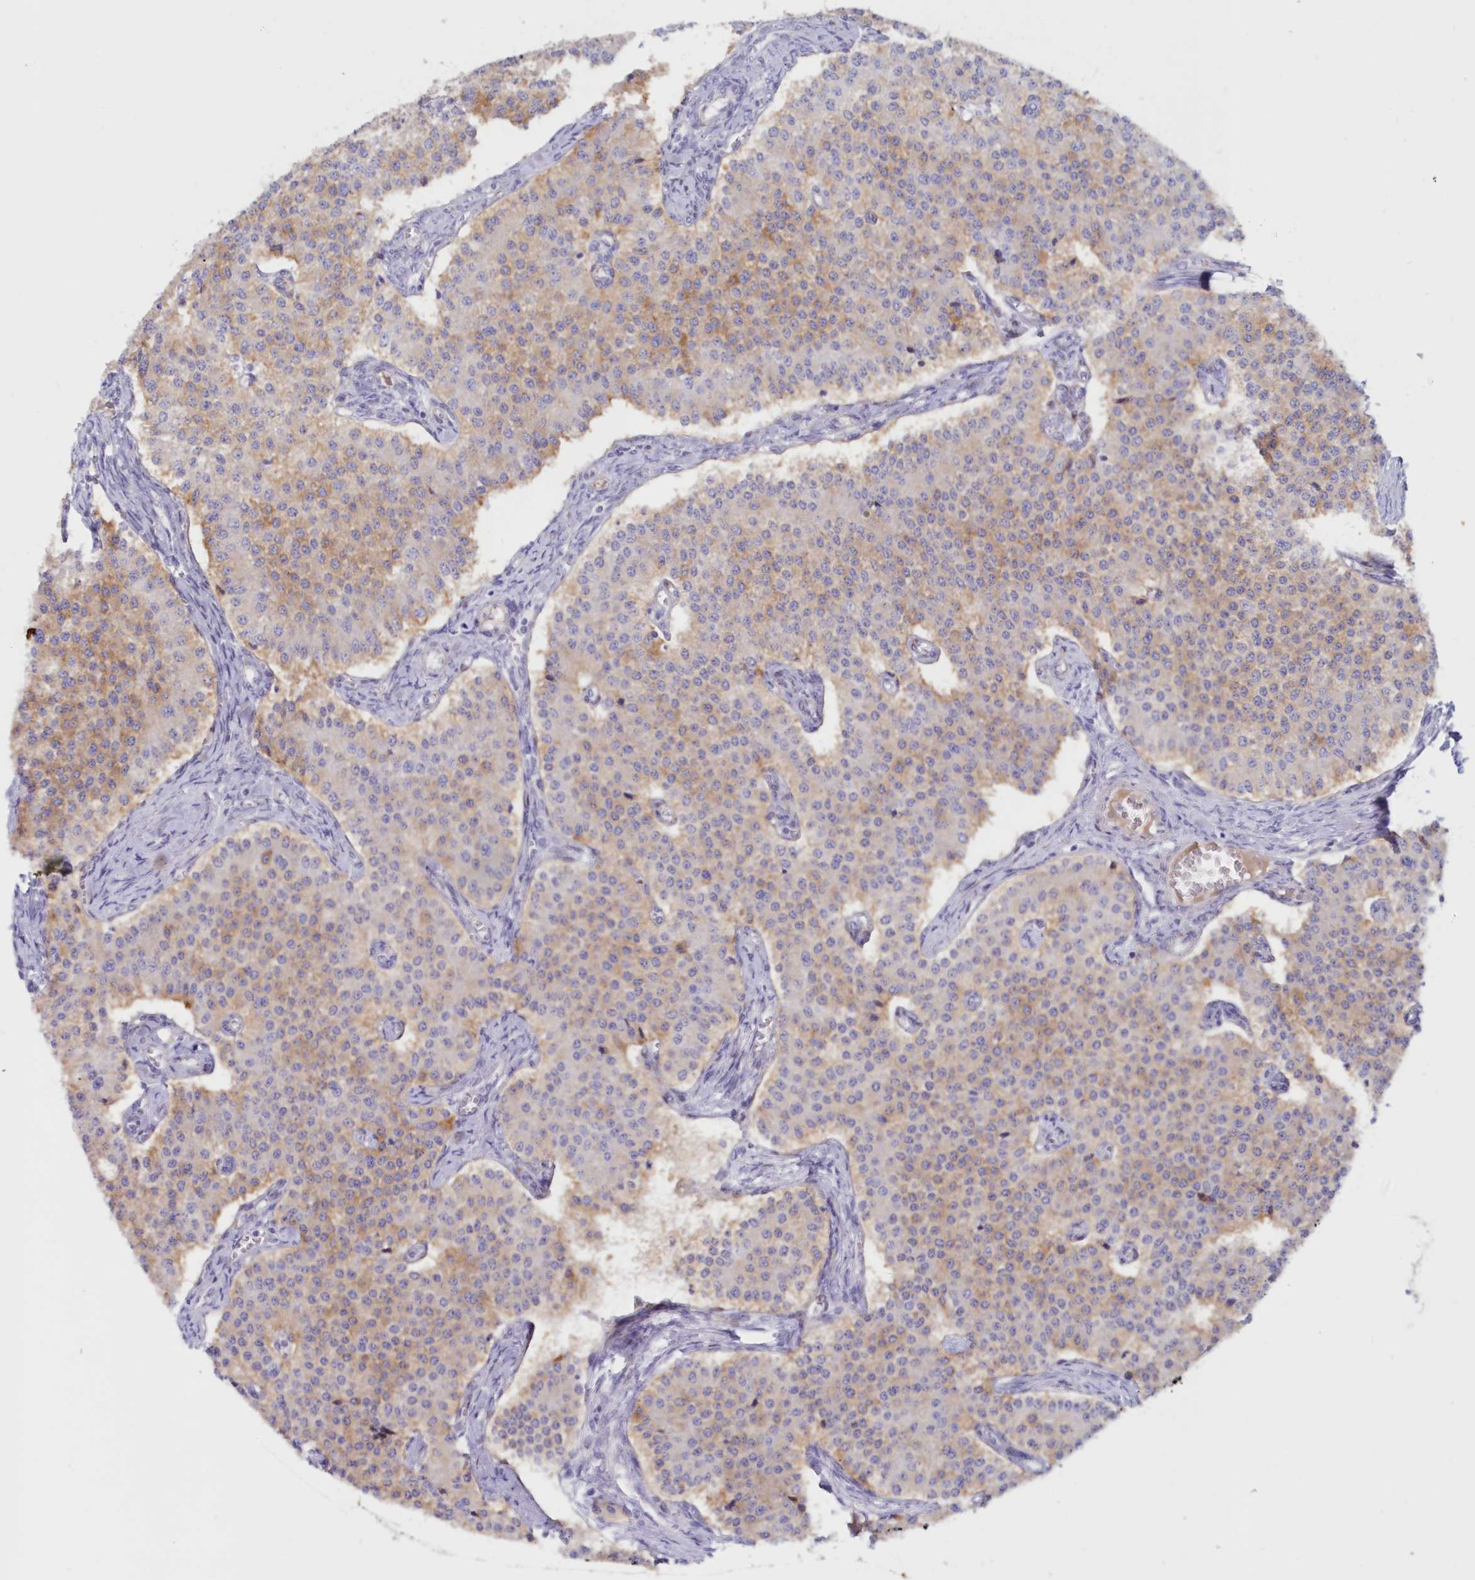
{"staining": {"intensity": "weak", "quantity": "25%-75%", "location": "cytoplasmic/membranous"}, "tissue": "carcinoid", "cell_type": "Tumor cells", "image_type": "cancer", "snomed": [{"axis": "morphology", "description": "Carcinoid, malignant, NOS"}, {"axis": "topography", "description": "Colon"}], "caption": "A brown stain highlights weak cytoplasmic/membranous positivity of a protein in carcinoid (malignant) tumor cells. (Brightfield microscopy of DAB IHC at high magnification).", "gene": "SNED1", "patient": {"sex": "female", "age": 52}}